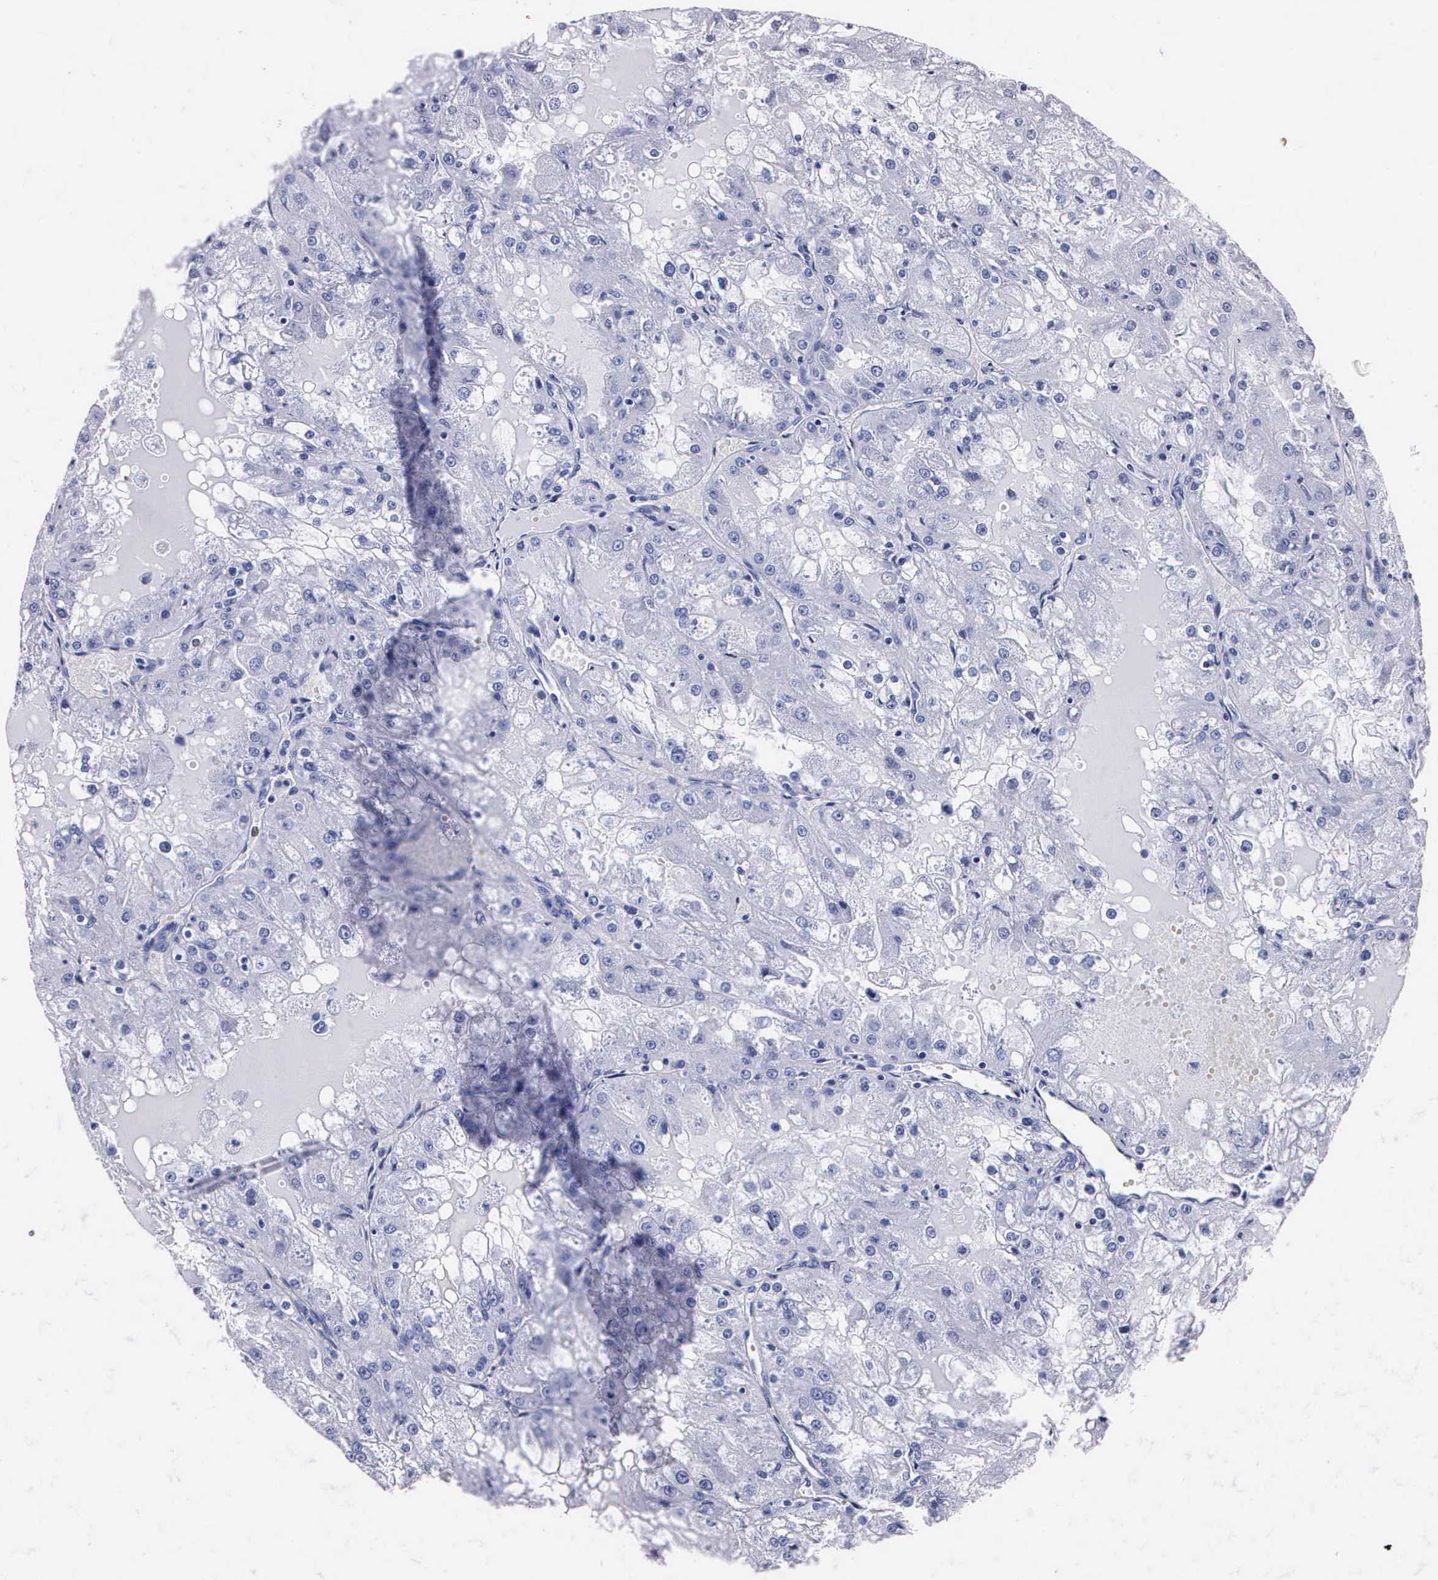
{"staining": {"intensity": "negative", "quantity": "none", "location": "none"}, "tissue": "renal cancer", "cell_type": "Tumor cells", "image_type": "cancer", "snomed": [{"axis": "morphology", "description": "Adenocarcinoma, NOS"}, {"axis": "topography", "description": "Kidney"}], "caption": "Protein analysis of renal cancer (adenocarcinoma) reveals no significant expression in tumor cells. (DAB immunohistochemistry visualized using brightfield microscopy, high magnification).", "gene": "MB", "patient": {"sex": "female", "age": 74}}